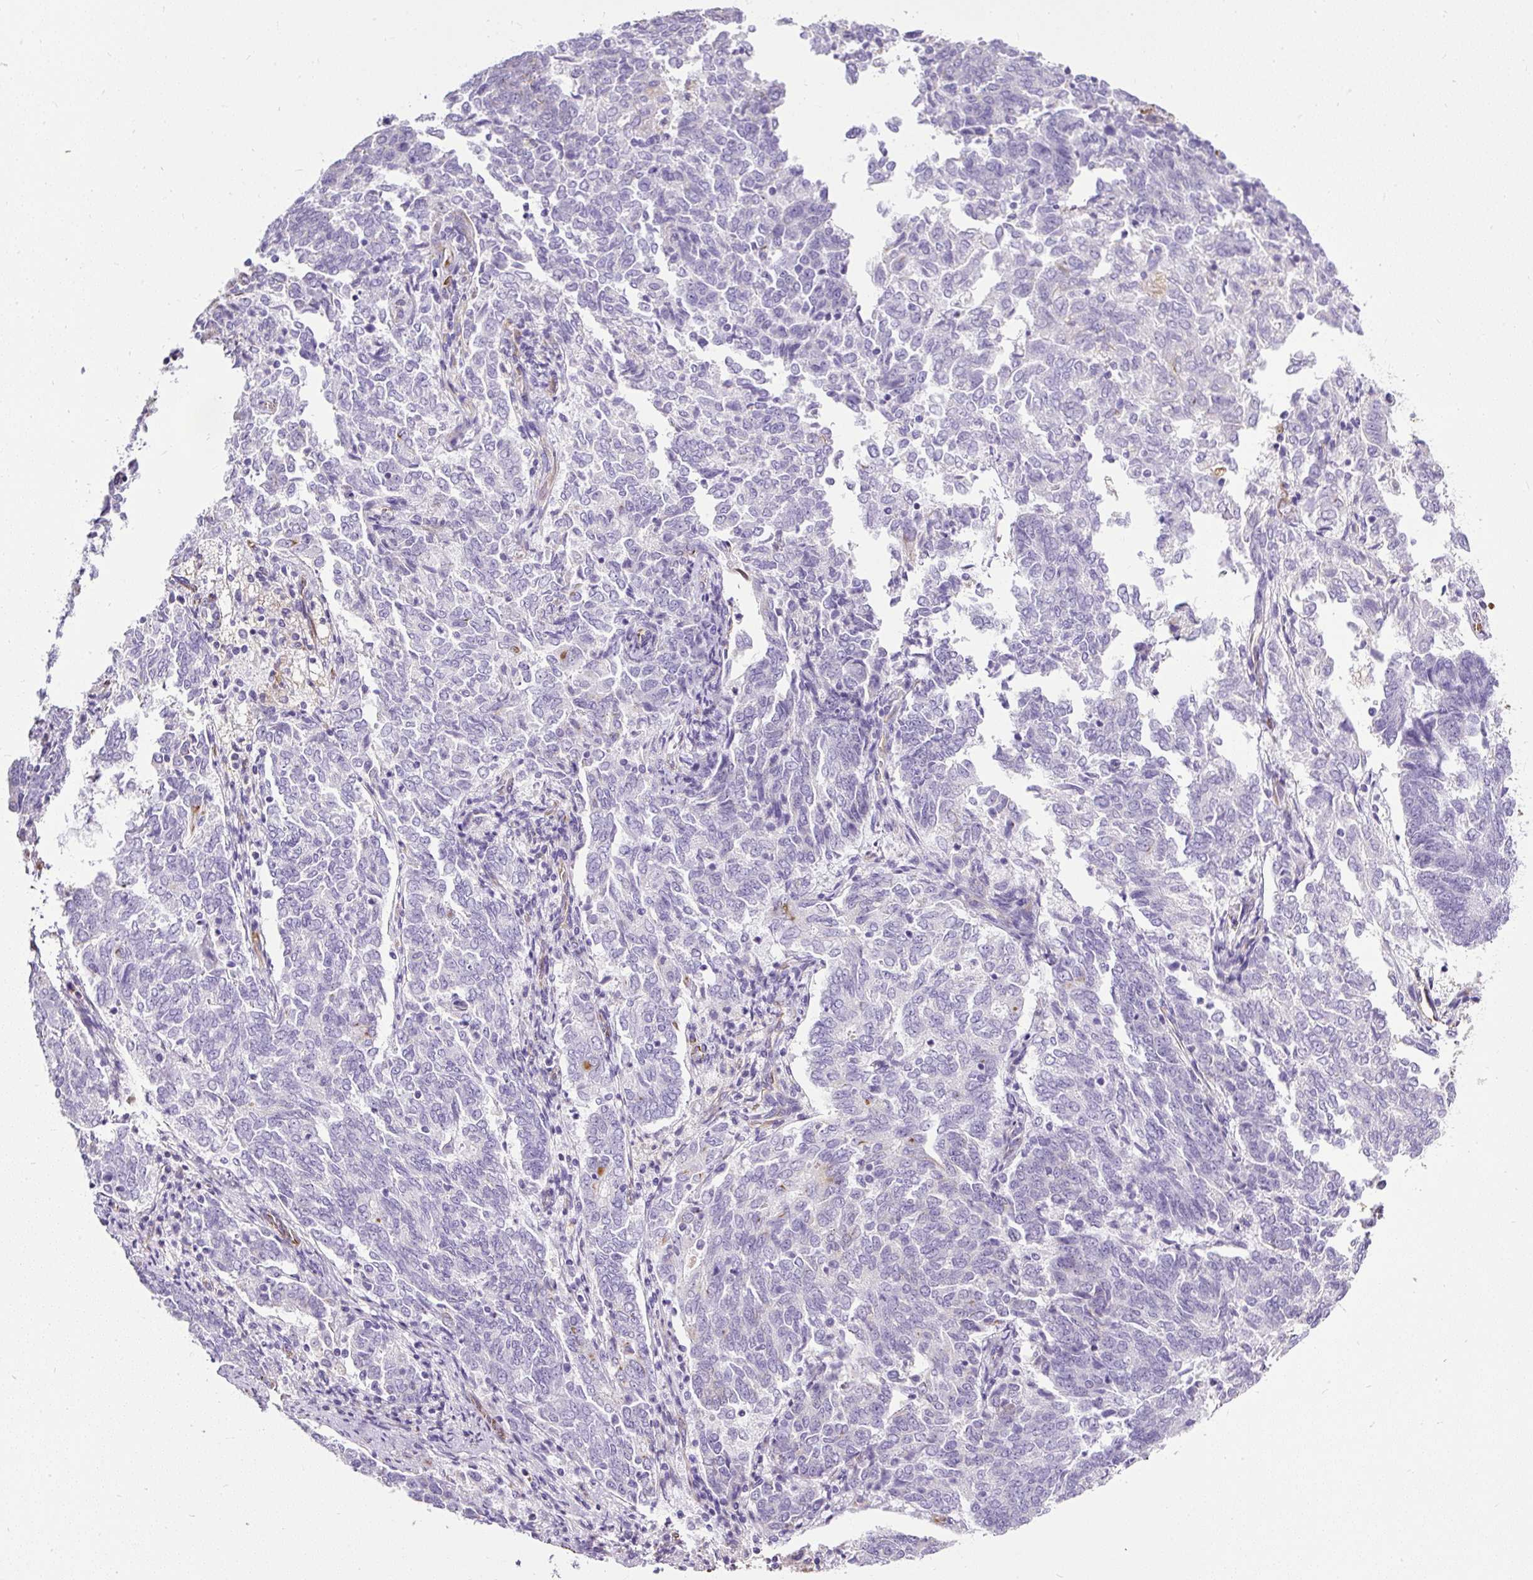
{"staining": {"intensity": "negative", "quantity": "none", "location": "none"}, "tissue": "endometrial cancer", "cell_type": "Tumor cells", "image_type": "cancer", "snomed": [{"axis": "morphology", "description": "Adenocarcinoma, NOS"}, {"axis": "topography", "description": "Endometrium"}], "caption": "IHC of adenocarcinoma (endometrial) exhibits no expression in tumor cells.", "gene": "PLS1", "patient": {"sex": "female", "age": 80}}